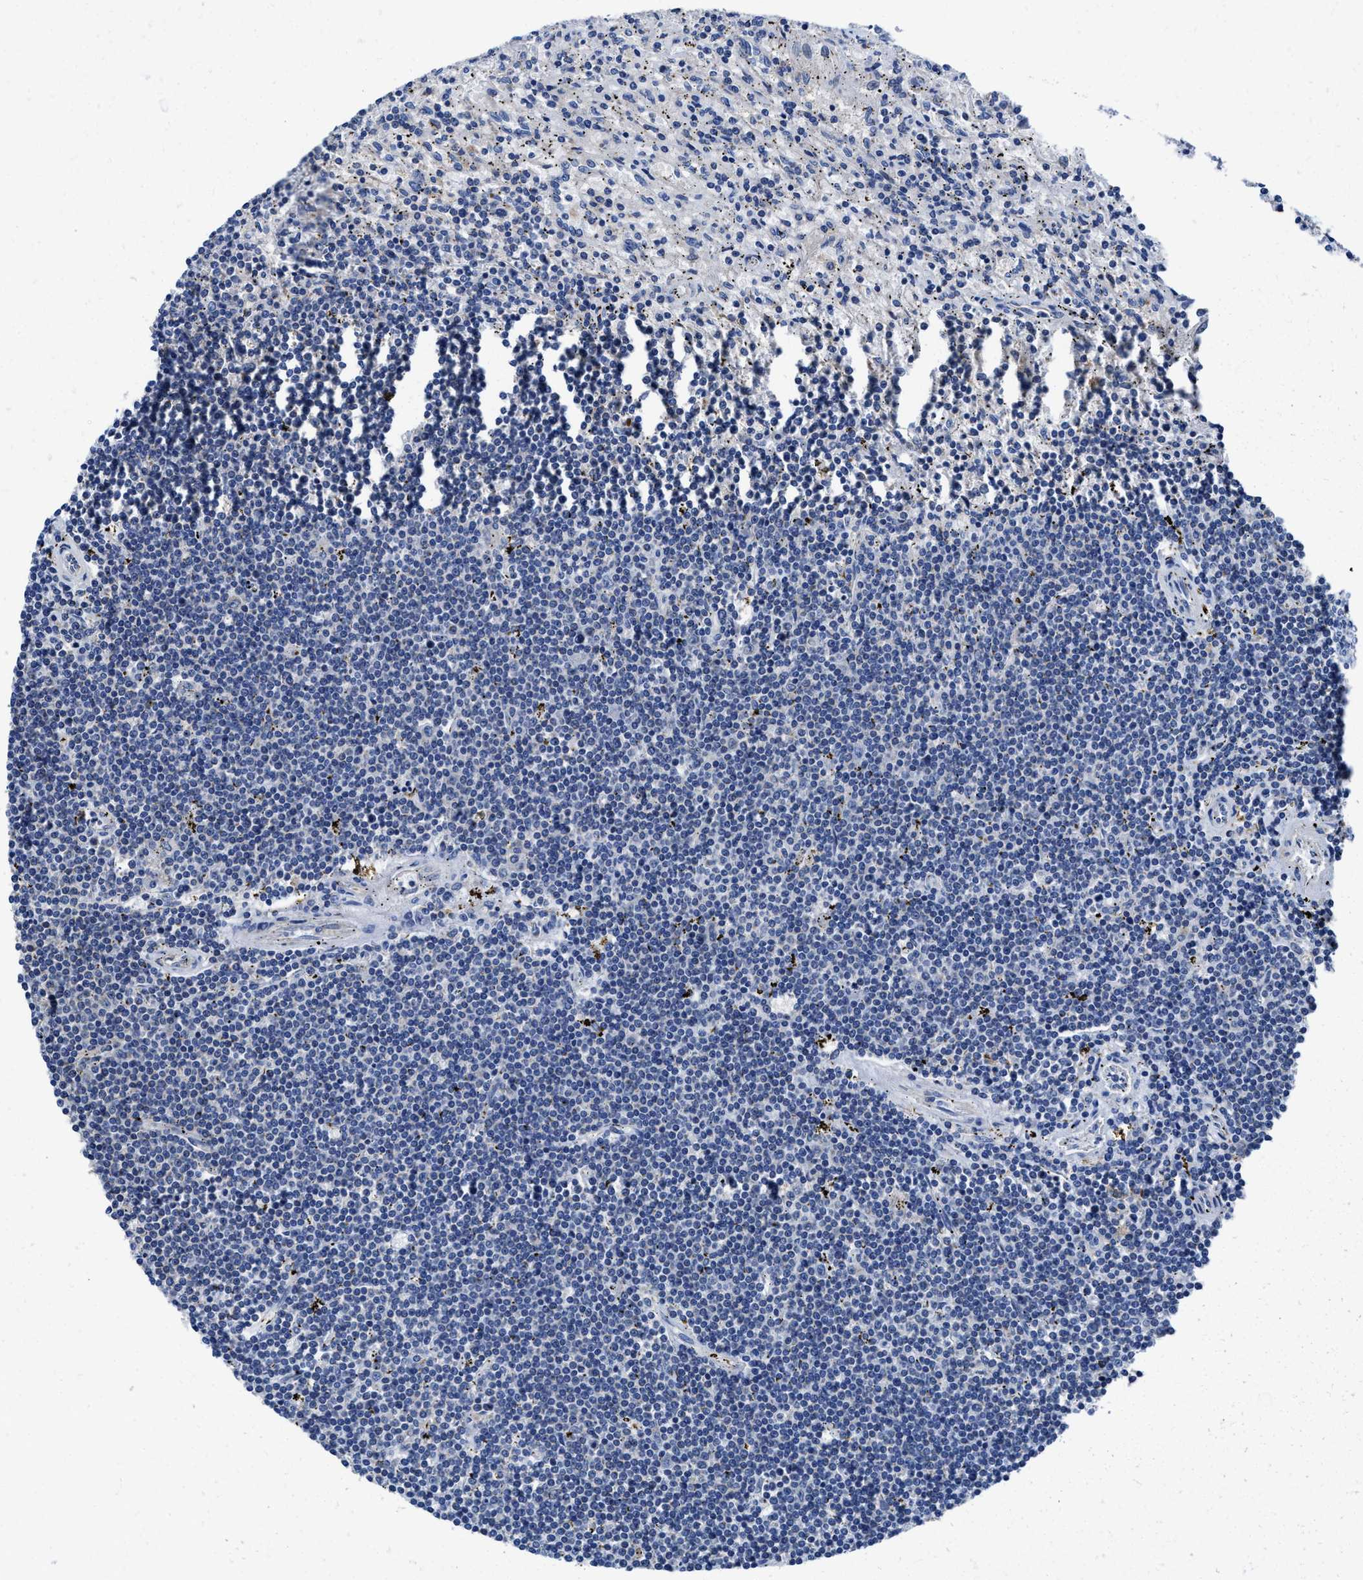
{"staining": {"intensity": "negative", "quantity": "none", "location": "none"}, "tissue": "lymphoma", "cell_type": "Tumor cells", "image_type": "cancer", "snomed": [{"axis": "morphology", "description": "Malignant lymphoma, non-Hodgkin's type, Low grade"}, {"axis": "topography", "description": "Spleen"}], "caption": "Histopathology image shows no protein staining in tumor cells of low-grade malignant lymphoma, non-Hodgkin's type tissue.", "gene": "TMEM30A", "patient": {"sex": "male", "age": 76}}